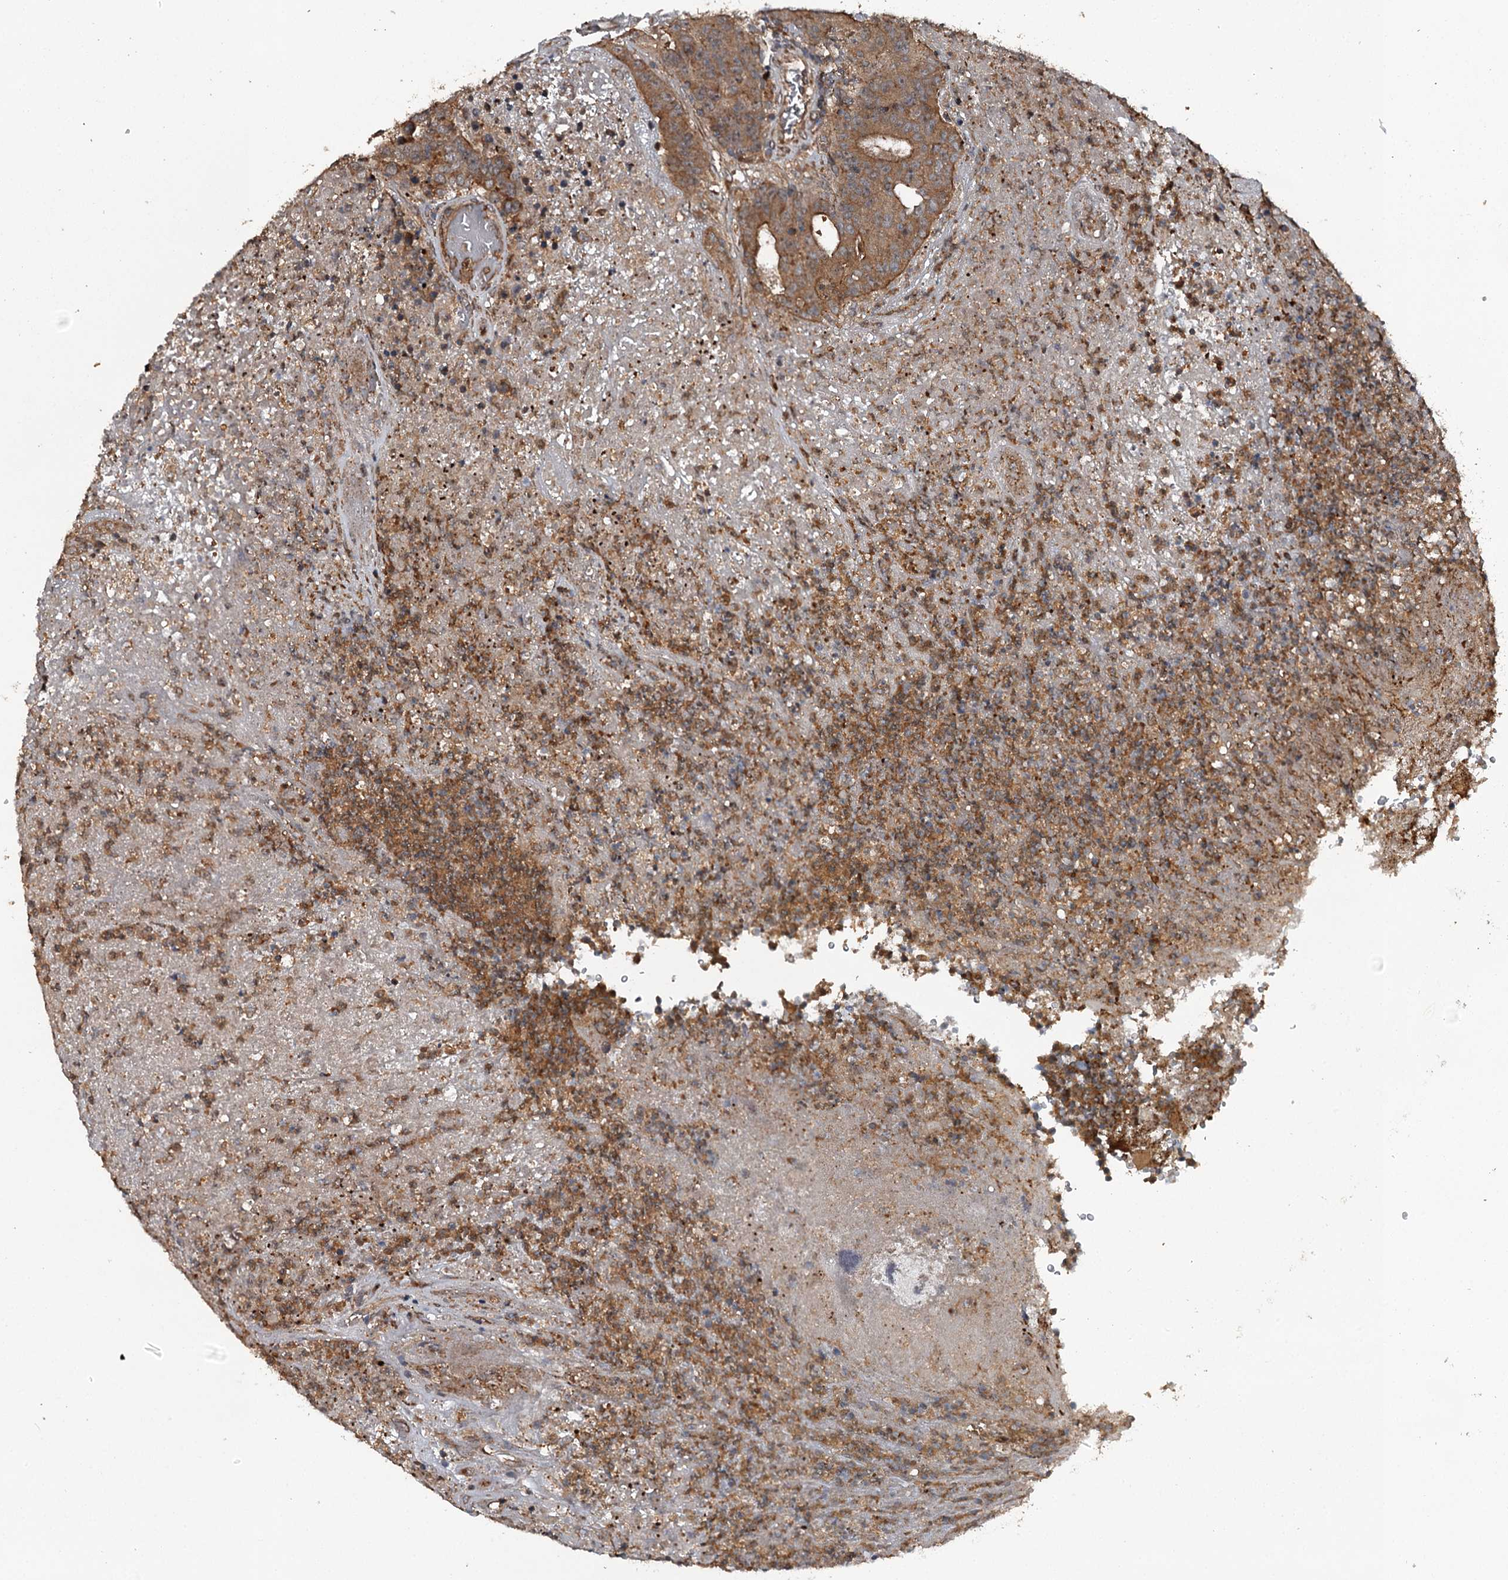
{"staining": {"intensity": "moderate", "quantity": ">75%", "location": "cytoplasmic/membranous"}, "tissue": "colorectal cancer", "cell_type": "Tumor cells", "image_type": "cancer", "snomed": [{"axis": "morphology", "description": "Adenocarcinoma, NOS"}, {"axis": "topography", "description": "Colon"}], "caption": "An IHC micrograph of neoplastic tissue is shown. Protein staining in brown highlights moderate cytoplasmic/membranous positivity in colorectal cancer (adenocarcinoma) within tumor cells. The protein of interest is stained brown, and the nuclei are stained in blue (DAB IHC with brightfield microscopy, high magnification).", "gene": "RAB21", "patient": {"sex": "female", "age": 75}}